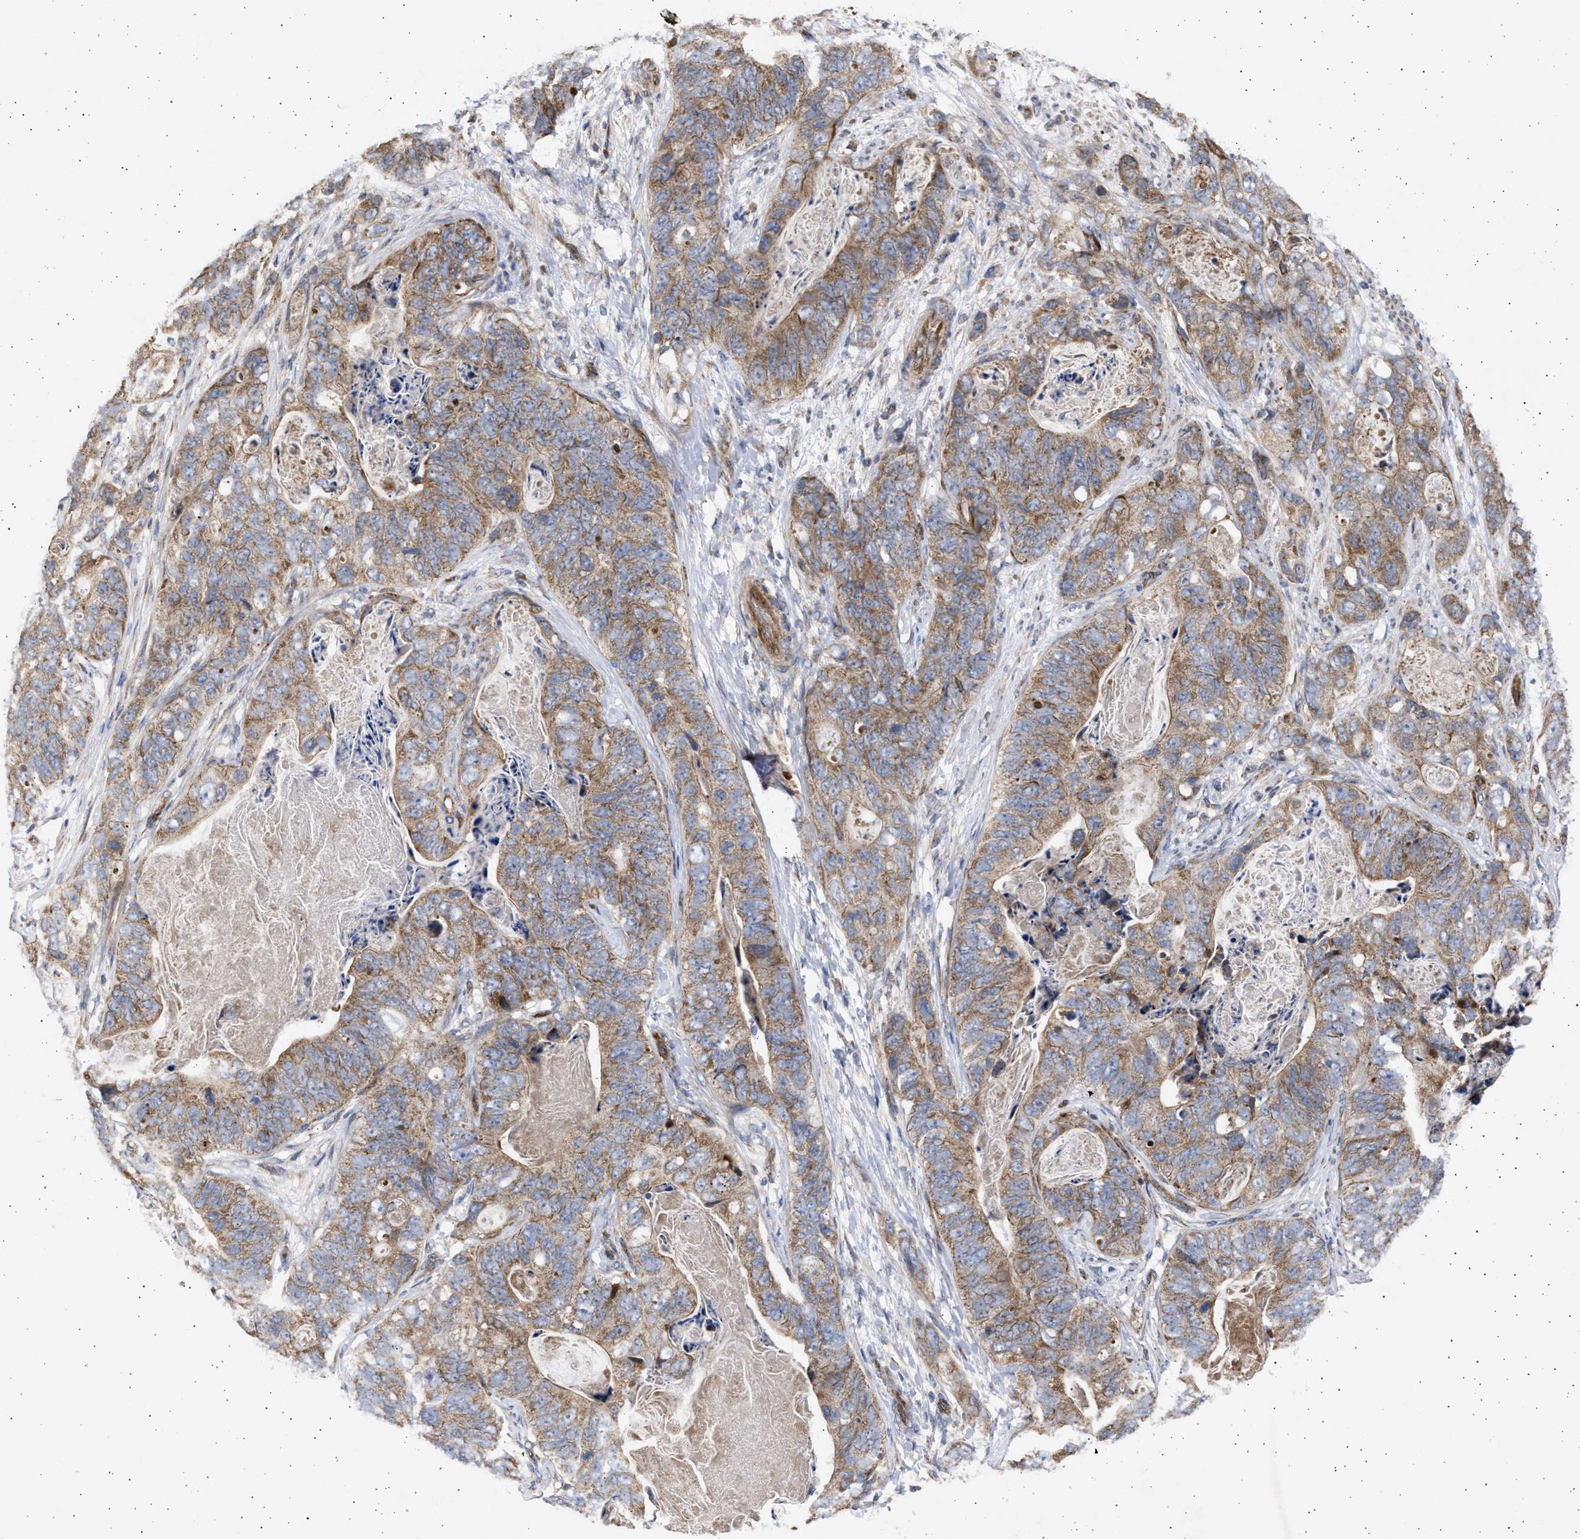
{"staining": {"intensity": "moderate", "quantity": ">75%", "location": "cytoplasmic/membranous"}, "tissue": "stomach cancer", "cell_type": "Tumor cells", "image_type": "cancer", "snomed": [{"axis": "morphology", "description": "Adenocarcinoma, NOS"}, {"axis": "topography", "description": "Stomach"}], "caption": "Brown immunohistochemical staining in human stomach cancer (adenocarcinoma) demonstrates moderate cytoplasmic/membranous expression in about >75% of tumor cells.", "gene": "TTC19", "patient": {"sex": "female", "age": 89}}